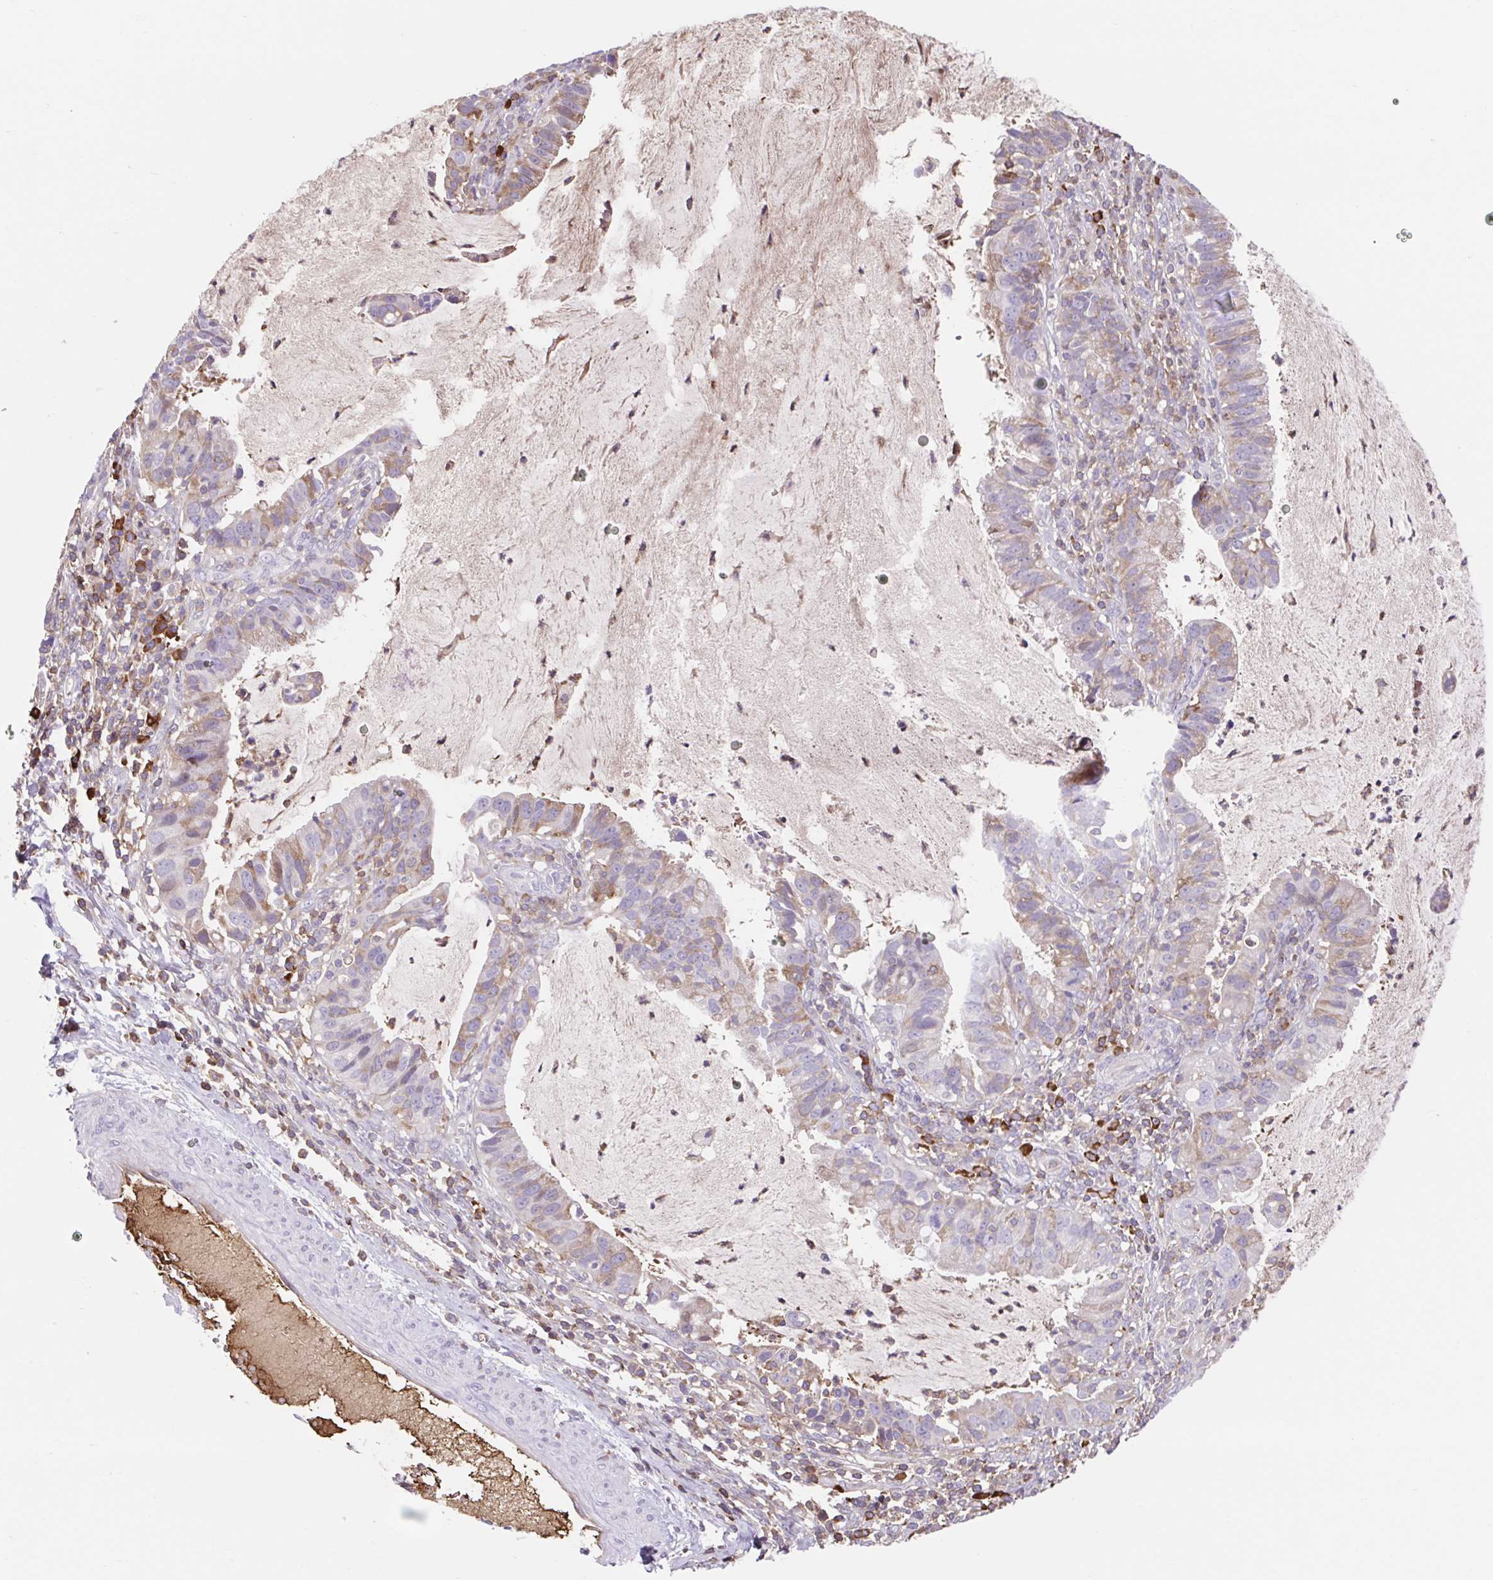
{"staining": {"intensity": "weak", "quantity": "<25%", "location": "cytoplasmic/membranous"}, "tissue": "cervical cancer", "cell_type": "Tumor cells", "image_type": "cancer", "snomed": [{"axis": "morphology", "description": "Adenocarcinoma, NOS"}, {"axis": "topography", "description": "Cervix"}], "caption": "Immunohistochemistry of human cervical adenocarcinoma shows no expression in tumor cells.", "gene": "TPRG1", "patient": {"sex": "female", "age": 34}}